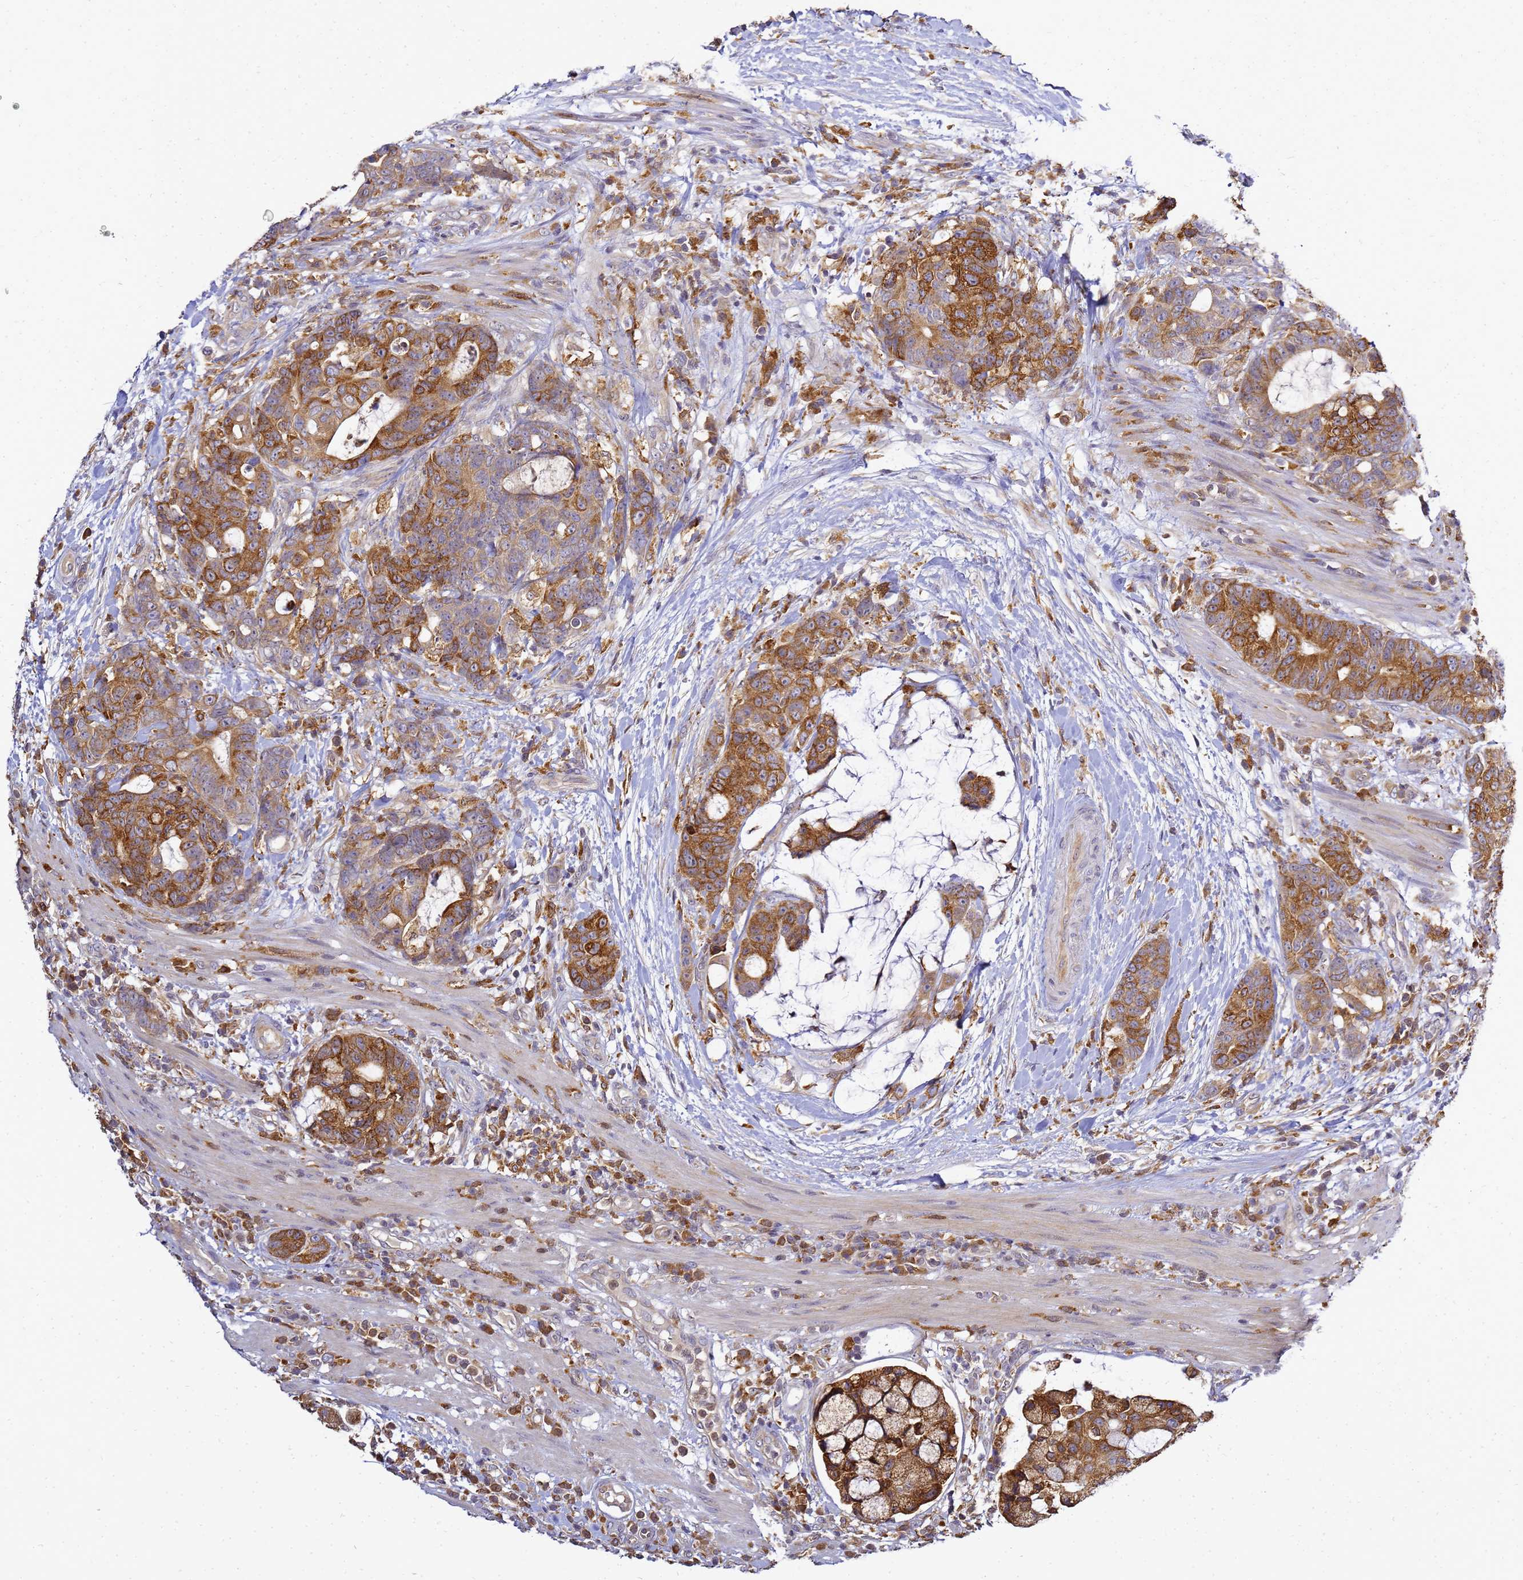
{"staining": {"intensity": "moderate", "quantity": ">75%", "location": "cytoplasmic/membranous"}, "tissue": "colorectal cancer", "cell_type": "Tumor cells", "image_type": "cancer", "snomed": [{"axis": "morphology", "description": "Adenocarcinoma, NOS"}, {"axis": "topography", "description": "Colon"}], "caption": "This histopathology image demonstrates immunohistochemistry (IHC) staining of human adenocarcinoma (colorectal), with medium moderate cytoplasmic/membranous staining in approximately >75% of tumor cells.", "gene": "ADPGK", "patient": {"sex": "female", "age": 82}}